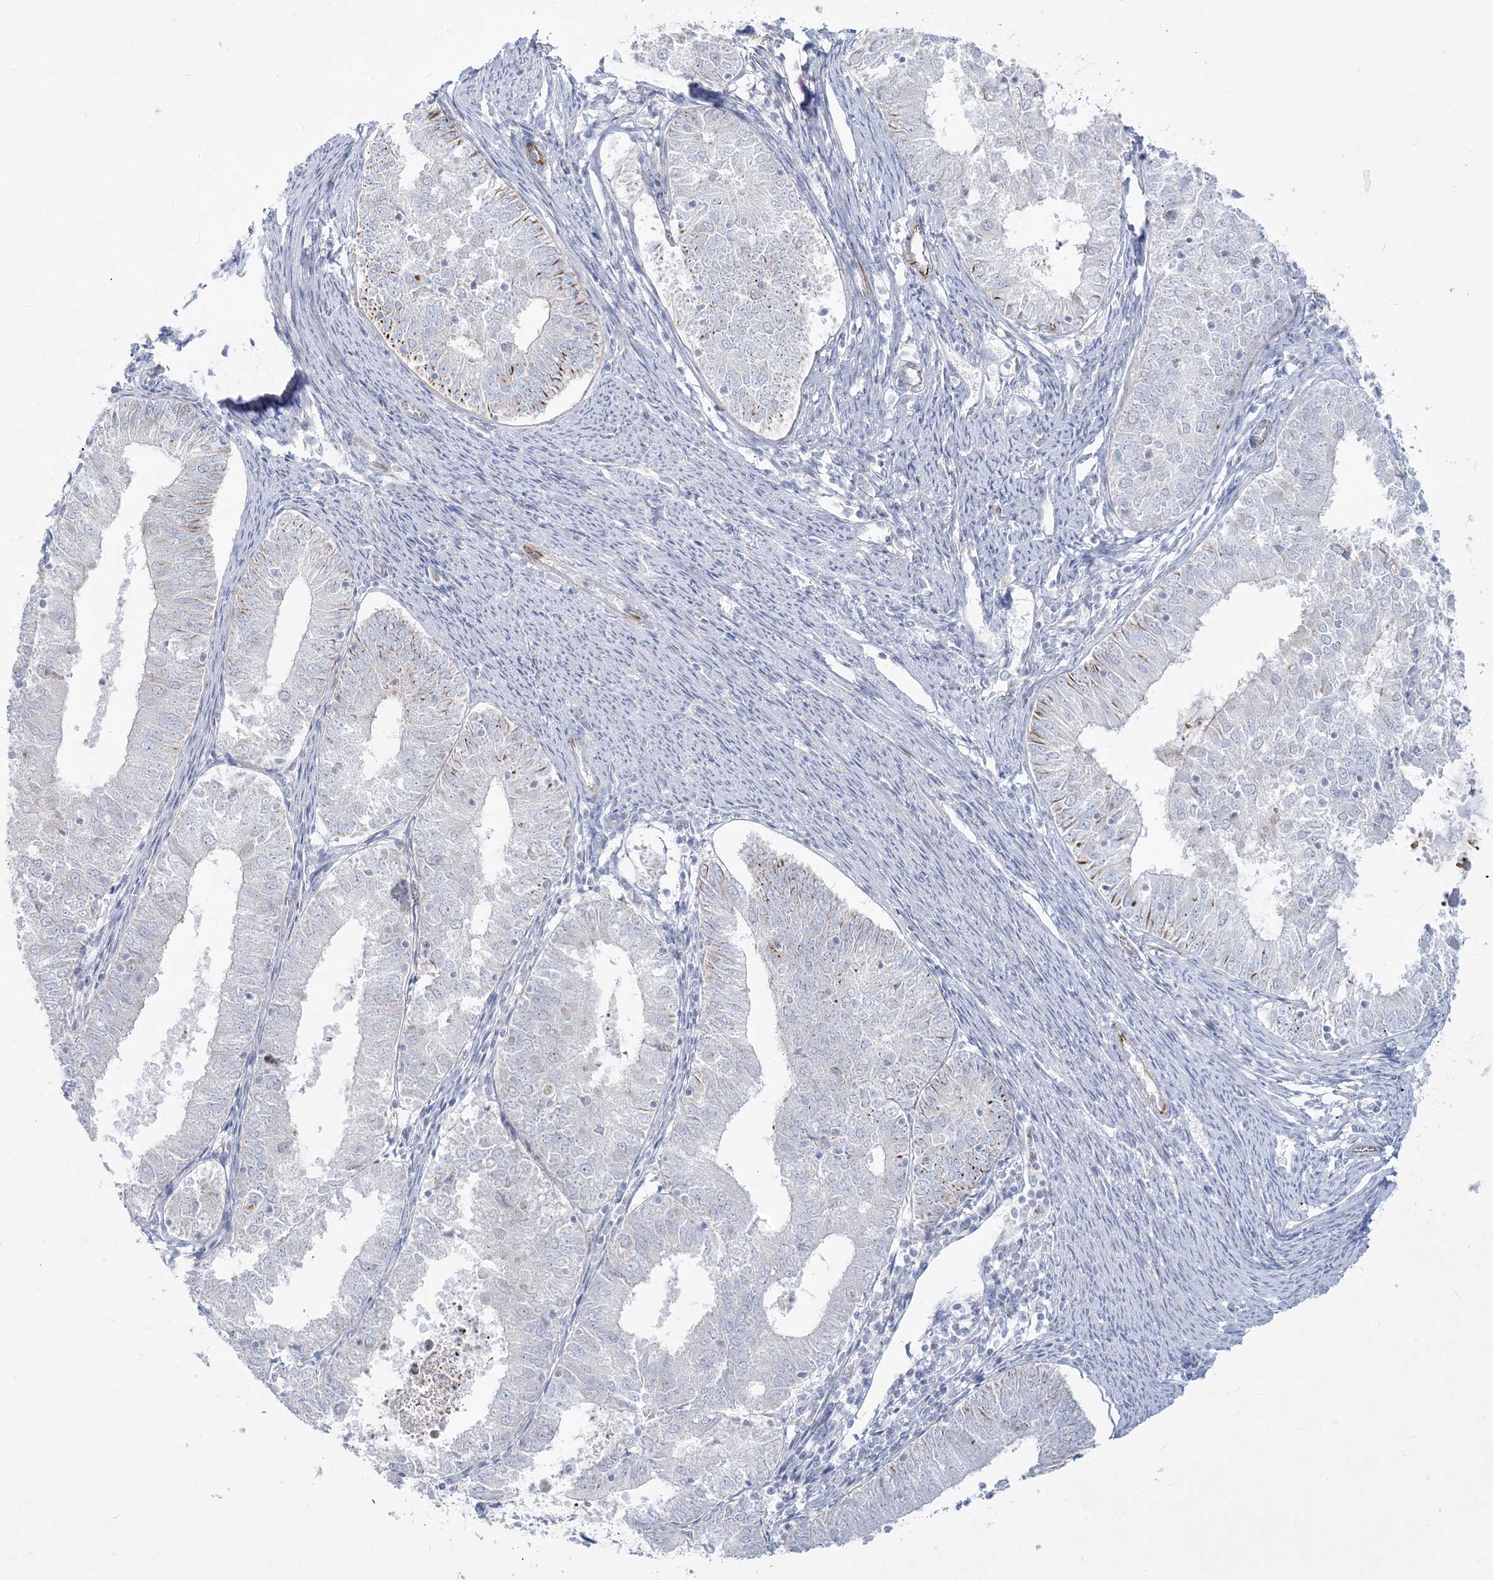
{"staining": {"intensity": "weak", "quantity": "<25%", "location": "cytoplasmic/membranous"}, "tissue": "endometrial cancer", "cell_type": "Tumor cells", "image_type": "cancer", "snomed": [{"axis": "morphology", "description": "Adenocarcinoma, NOS"}, {"axis": "topography", "description": "Endometrium"}], "caption": "Micrograph shows no protein positivity in tumor cells of endometrial cancer (adenocarcinoma) tissue.", "gene": "GPAT2", "patient": {"sex": "female", "age": 57}}